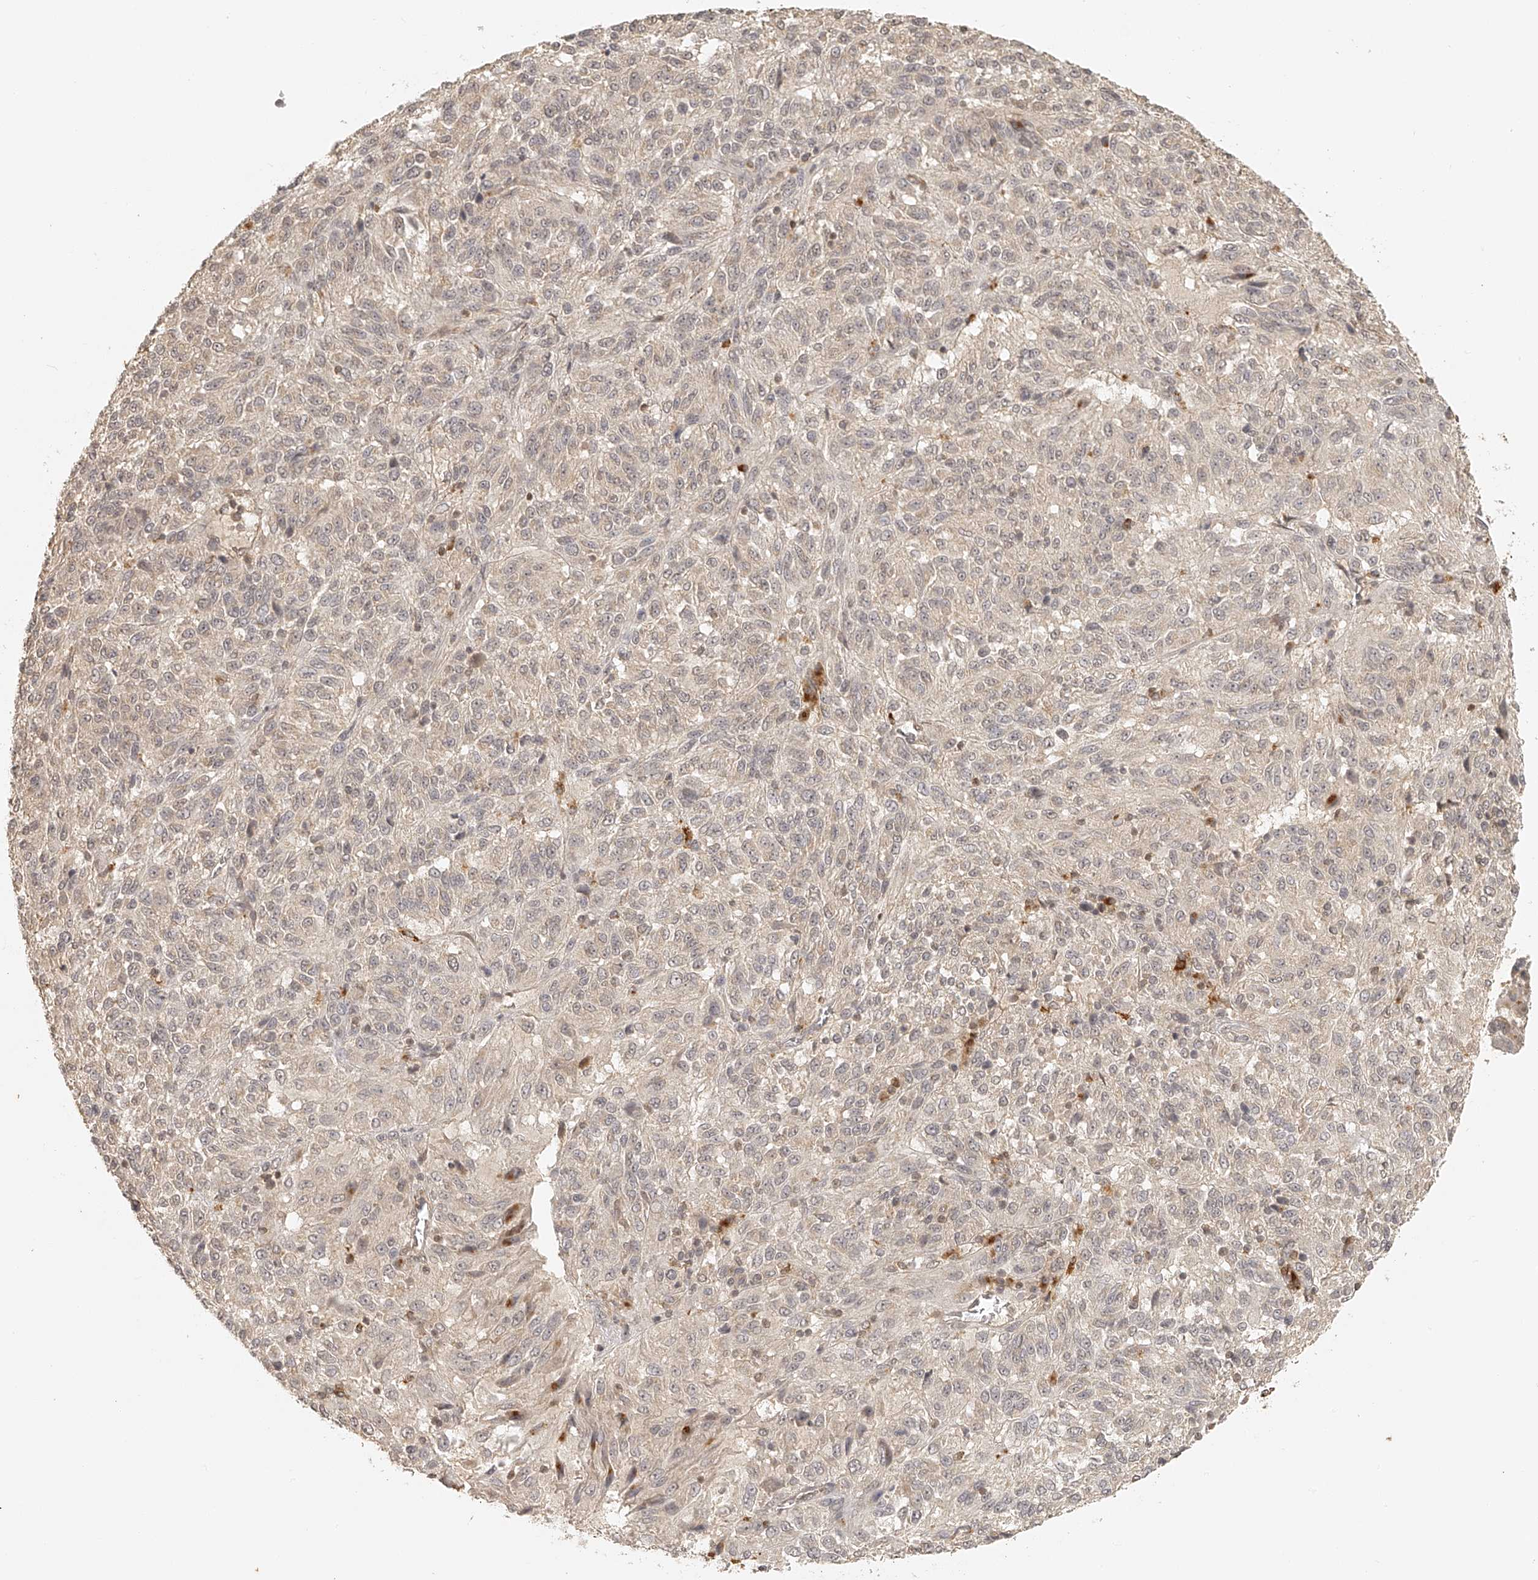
{"staining": {"intensity": "negative", "quantity": "none", "location": "none"}, "tissue": "melanoma", "cell_type": "Tumor cells", "image_type": "cancer", "snomed": [{"axis": "morphology", "description": "Malignant melanoma, Metastatic site"}, {"axis": "topography", "description": "Lung"}], "caption": "This histopathology image is of malignant melanoma (metastatic site) stained with immunohistochemistry (IHC) to label a protein in brown with the nuclei are counter-stained blue. There is no positivity in tumor cells. (DAB immunohistochemistry (IHC) visualized using brightfield microscopy, high magnification).", "gene": "BCL2L11", "patient": {"sex": "male", "age": 64}}